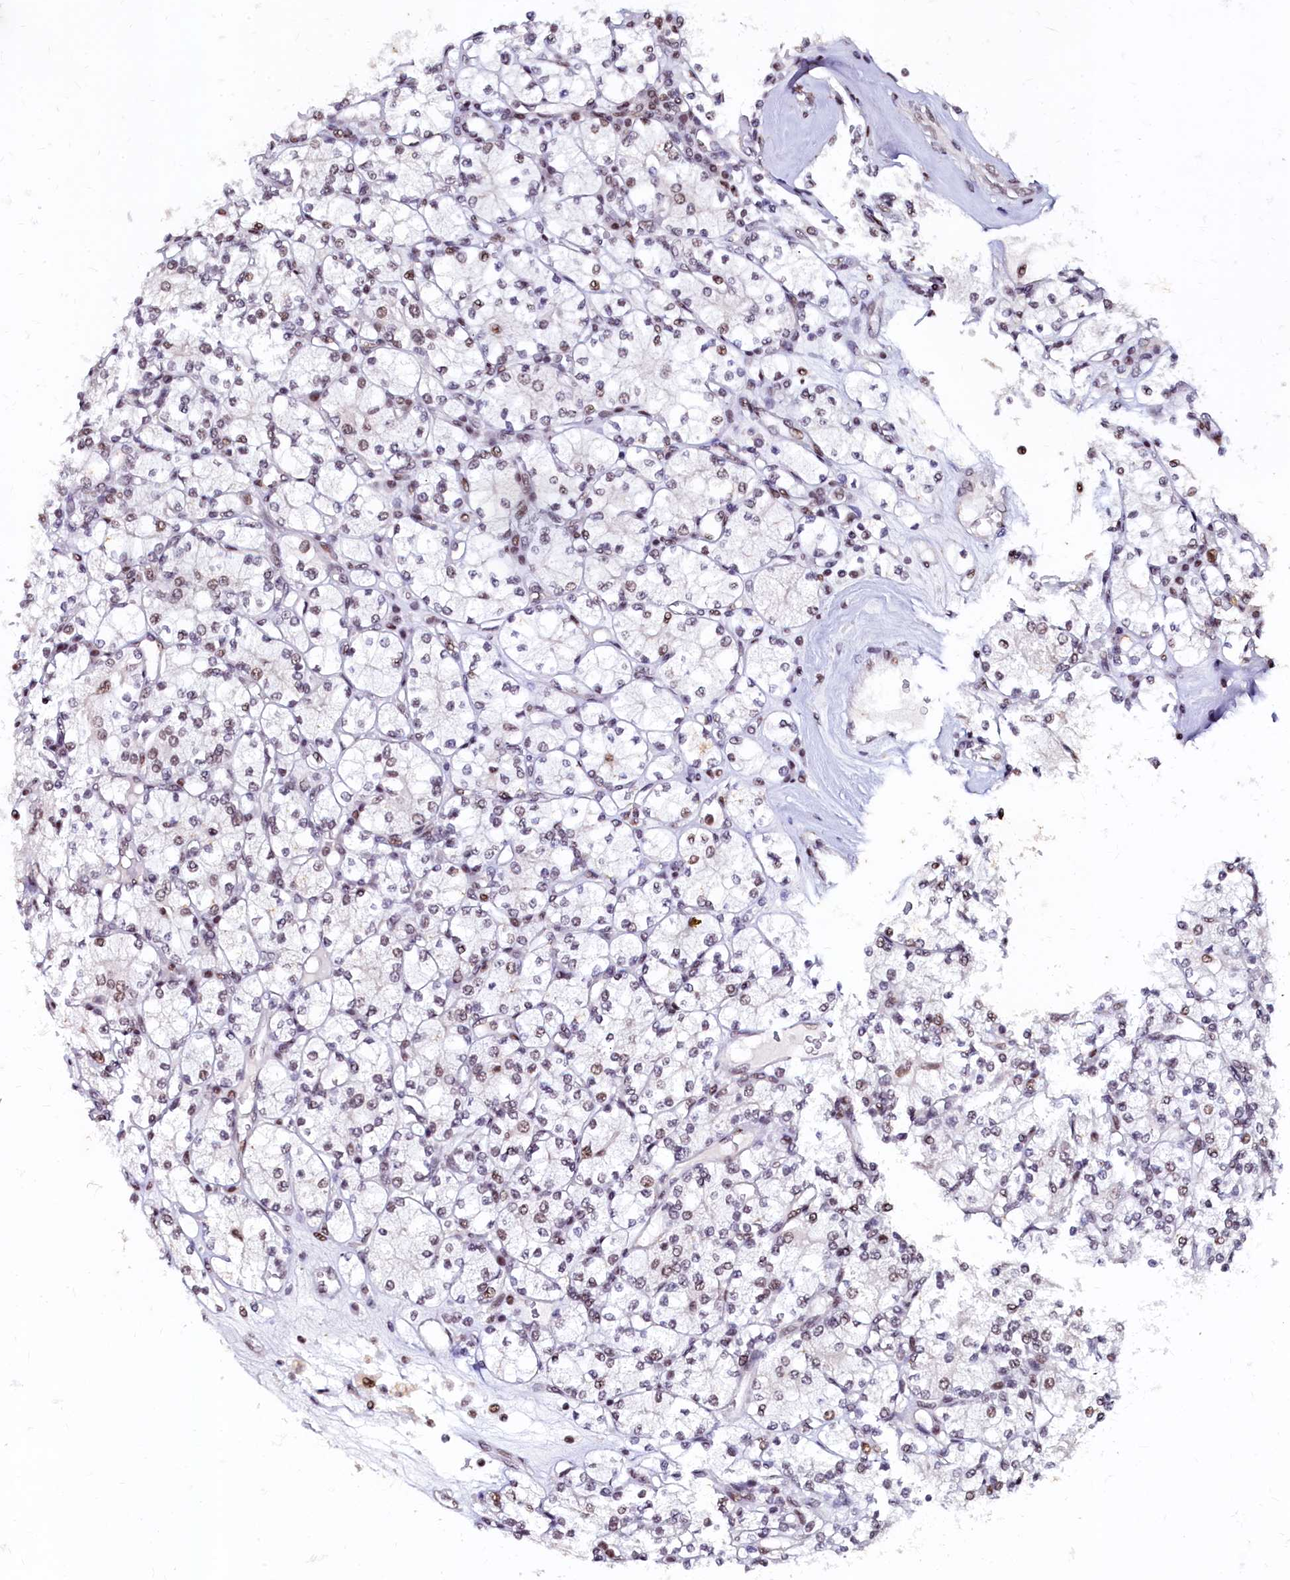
{"staining": {"intensity": "moderate", "quantity": "25%-75%", "location": "nuclear"}, "tissue": "renal cancer", "cell_type": "Tumor cells", "image_type": "cancer", "snomed": [{"axis": "morphology", "description": "Adenocarcinoma, NOS"}, {"axis": "topography", "description": "Kidney"}], "caption": "Immunohistochemical staining of renal adenocarcinoma reveals medium levels of moderate nuclear protein staining in about 25%-75% of tumor cells.", "gene": "CPSF7", "patient": {"sex": "male", "age": 77}}